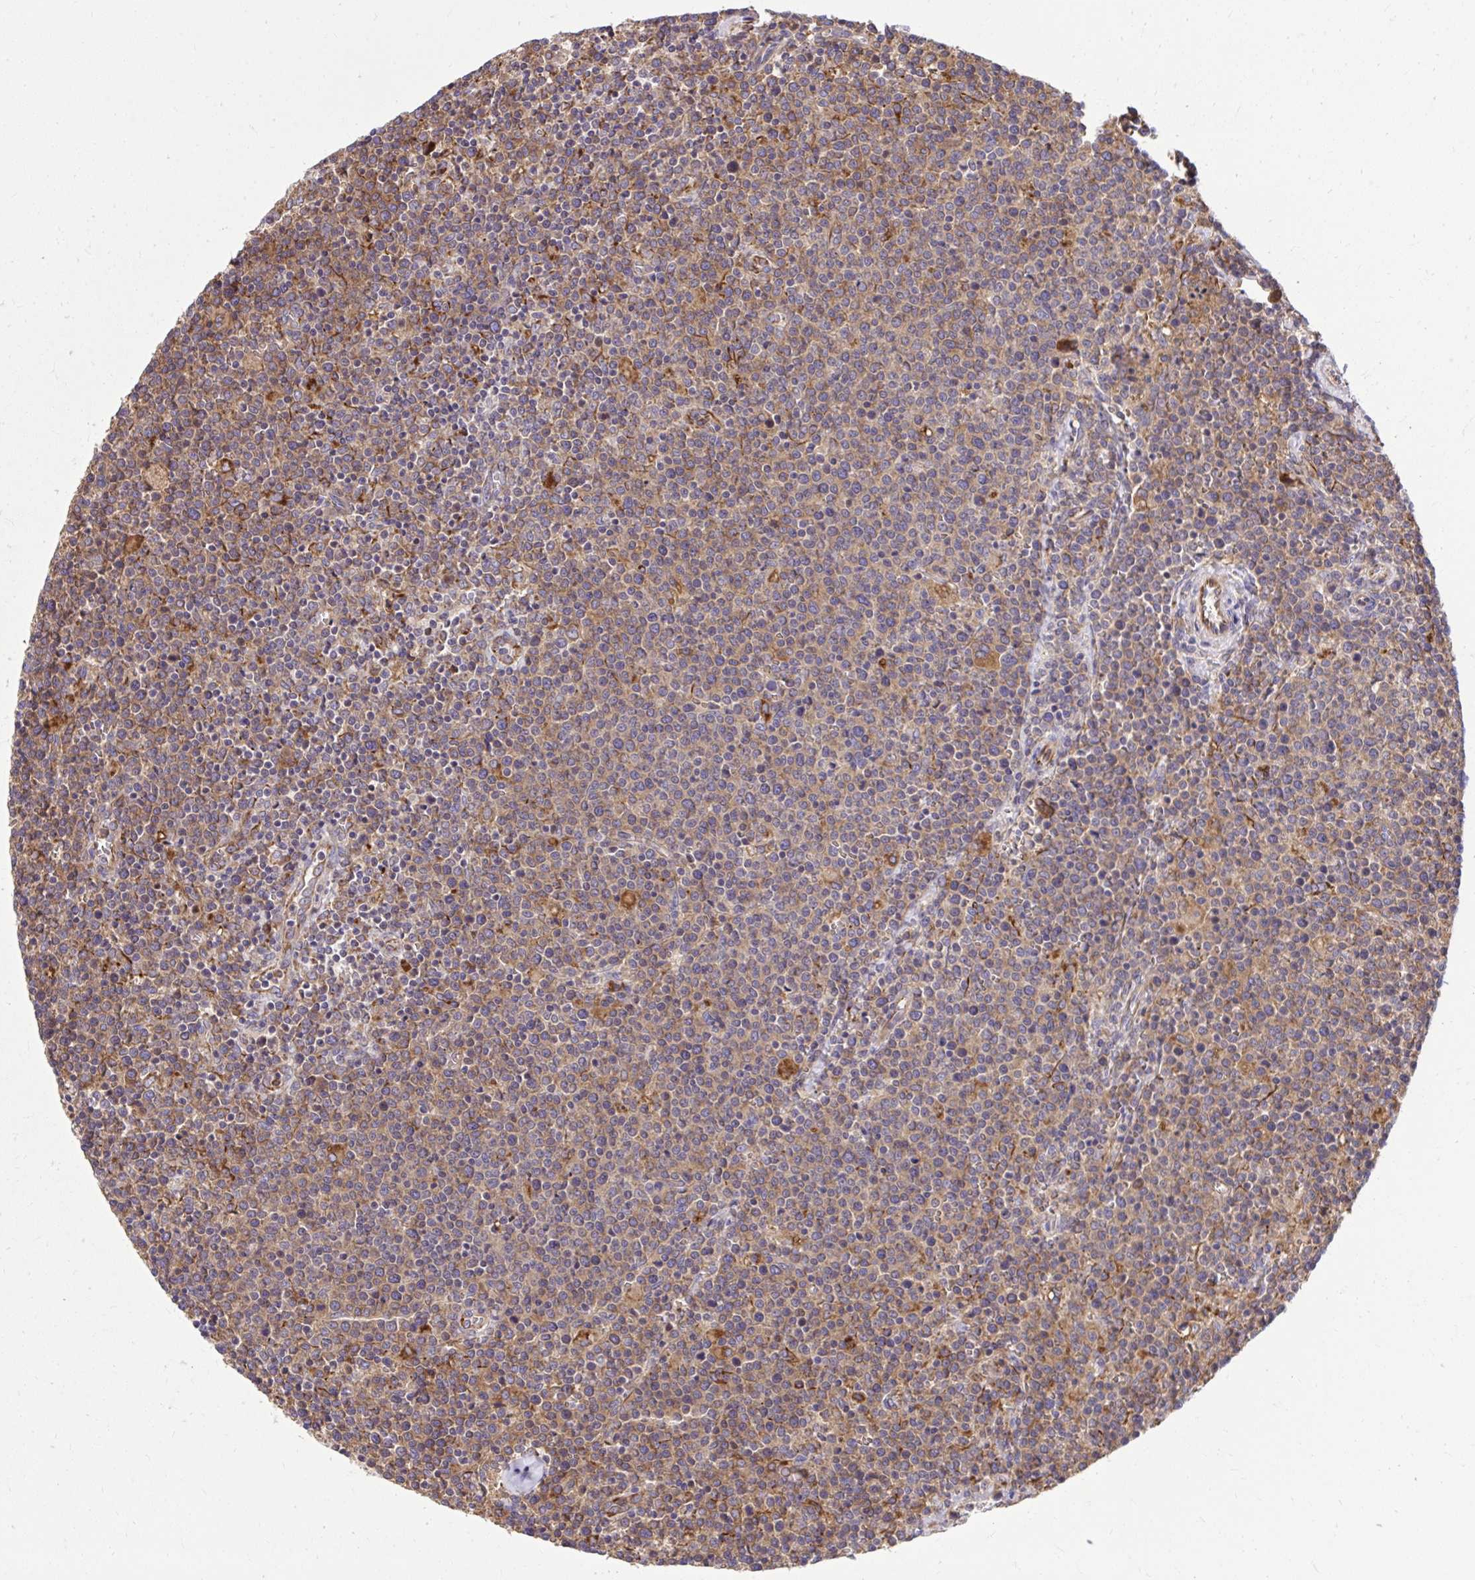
{"staining": {"intensity": "weak", "quantity": "<25%", "location": "cytoplasmic/membranous"}, "tissue": "lymphoma", "cell_type": "Tumor cells", "image_type": "cancer", "snomed": [{"axis": "morphology", "description": "Malignant lymphoma, non-Hodgkin's type, High grade"}, {"axis": "topography", "description": "Lymph node"}], "caption": "This is an immunohistochemistry (IHC) photomicrograph of human lymphoma. There is no positivity in tumor cells.", "gene": "PAIP2", "patient": {"sex": "male", "age": 61}}